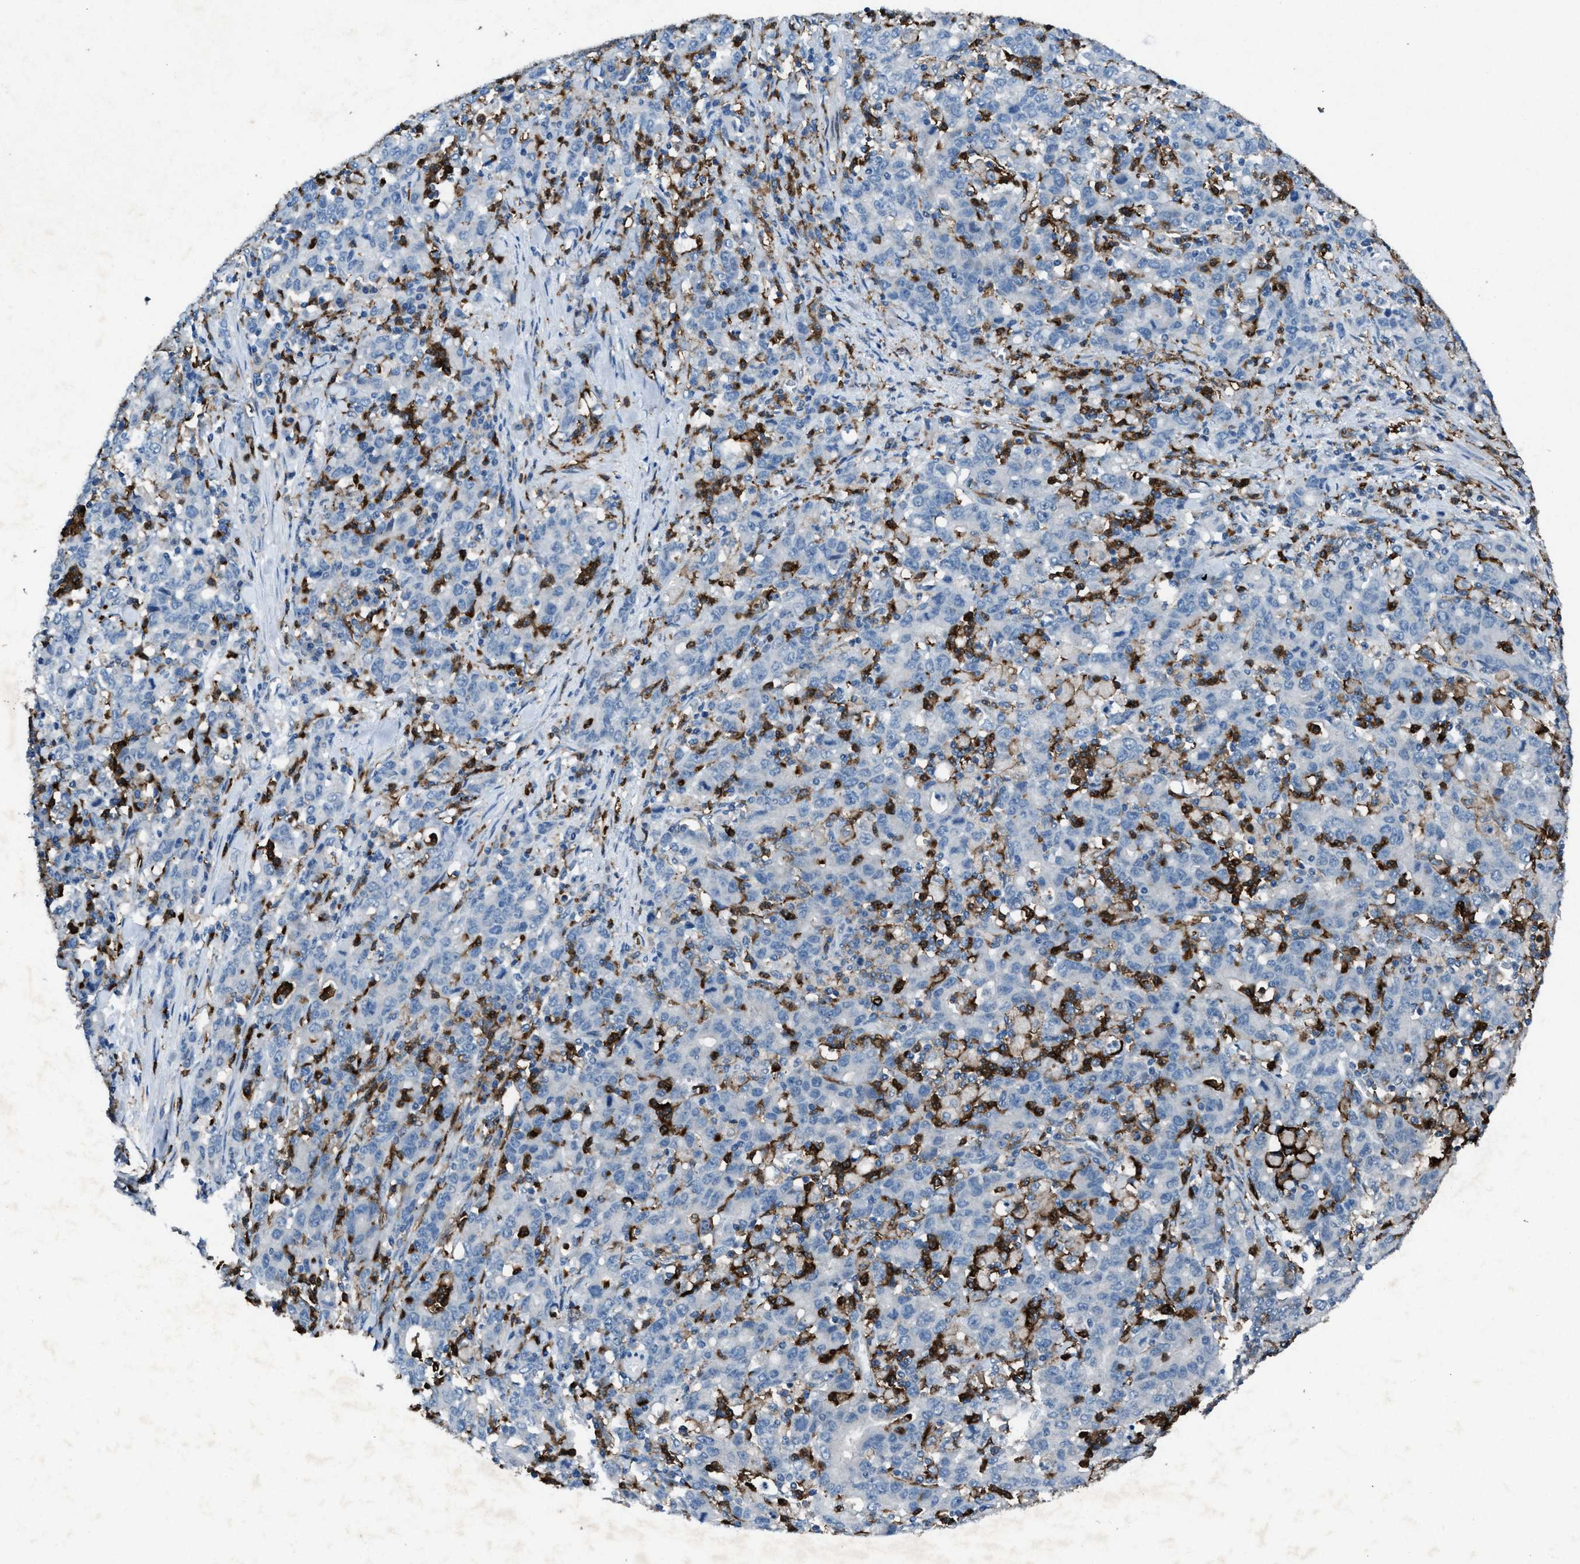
{"staining": {"intensity": "negative", "quantity": "none", "location": "none"}, "tissue": "stomach cancer", "cell_type": "Tumor cells", "image_type": "cancer", "snomed": [{"axis": "morphology", "description": "Adenocarcinoma, NOS"}, {"axis": "topography", "description": "Stomach, upper"}], "caption": "Immunohistochemistry (IHC) micrograph of human stomach cancer (adenocarcinoma) stained for a protein (brown), which exhibits no expression in tumor cells. The staining is performed using DAB brown chromogen with nuclei counter-stained in using hematoxylin.", "gene": "FCER1G", "patient": {"sex": "male", "age": 69}}